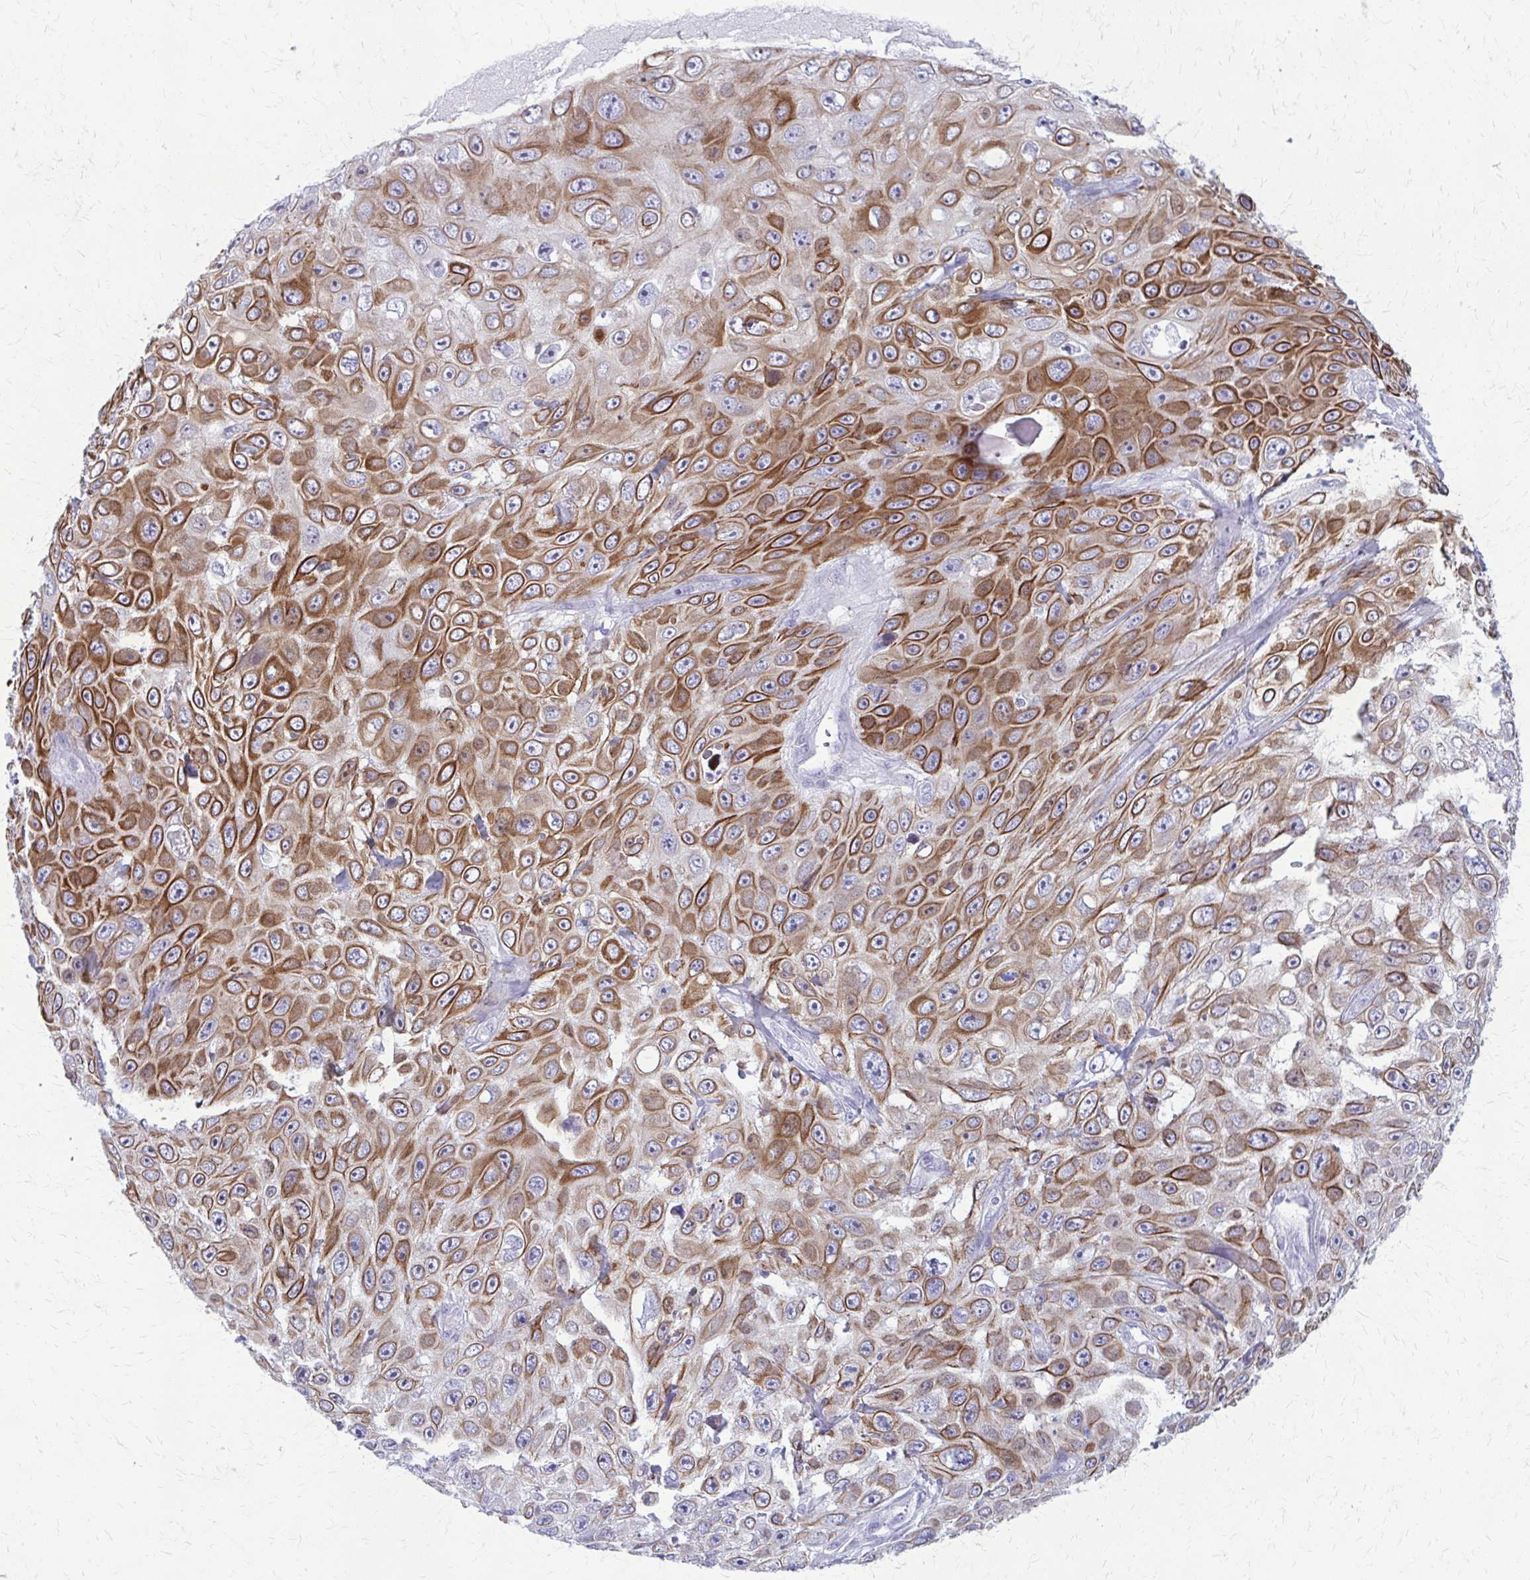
{"staining": {"intensity": "strong", "quantity": "25%-75%", "location": "cytoplasmic/membranous"}, "tissue": "skin cancer", "cell_type": "Tumor cells", "image_type": "cancer", "snomed": [{"axis": "morphology", "description": "Squamous cell carcinoma, NOS"}, {"axis": "topography", "description": "Skin"}], "caption": "Approximately 25%-75% of tumor cells in squamous cell carcinoma (skin) display strong cytoplasmic/membranous protein positivity as visualized by brown immunohistochemical staining.", "gene": "KRT5", "patient": {"sex": "male", "age": 82}}